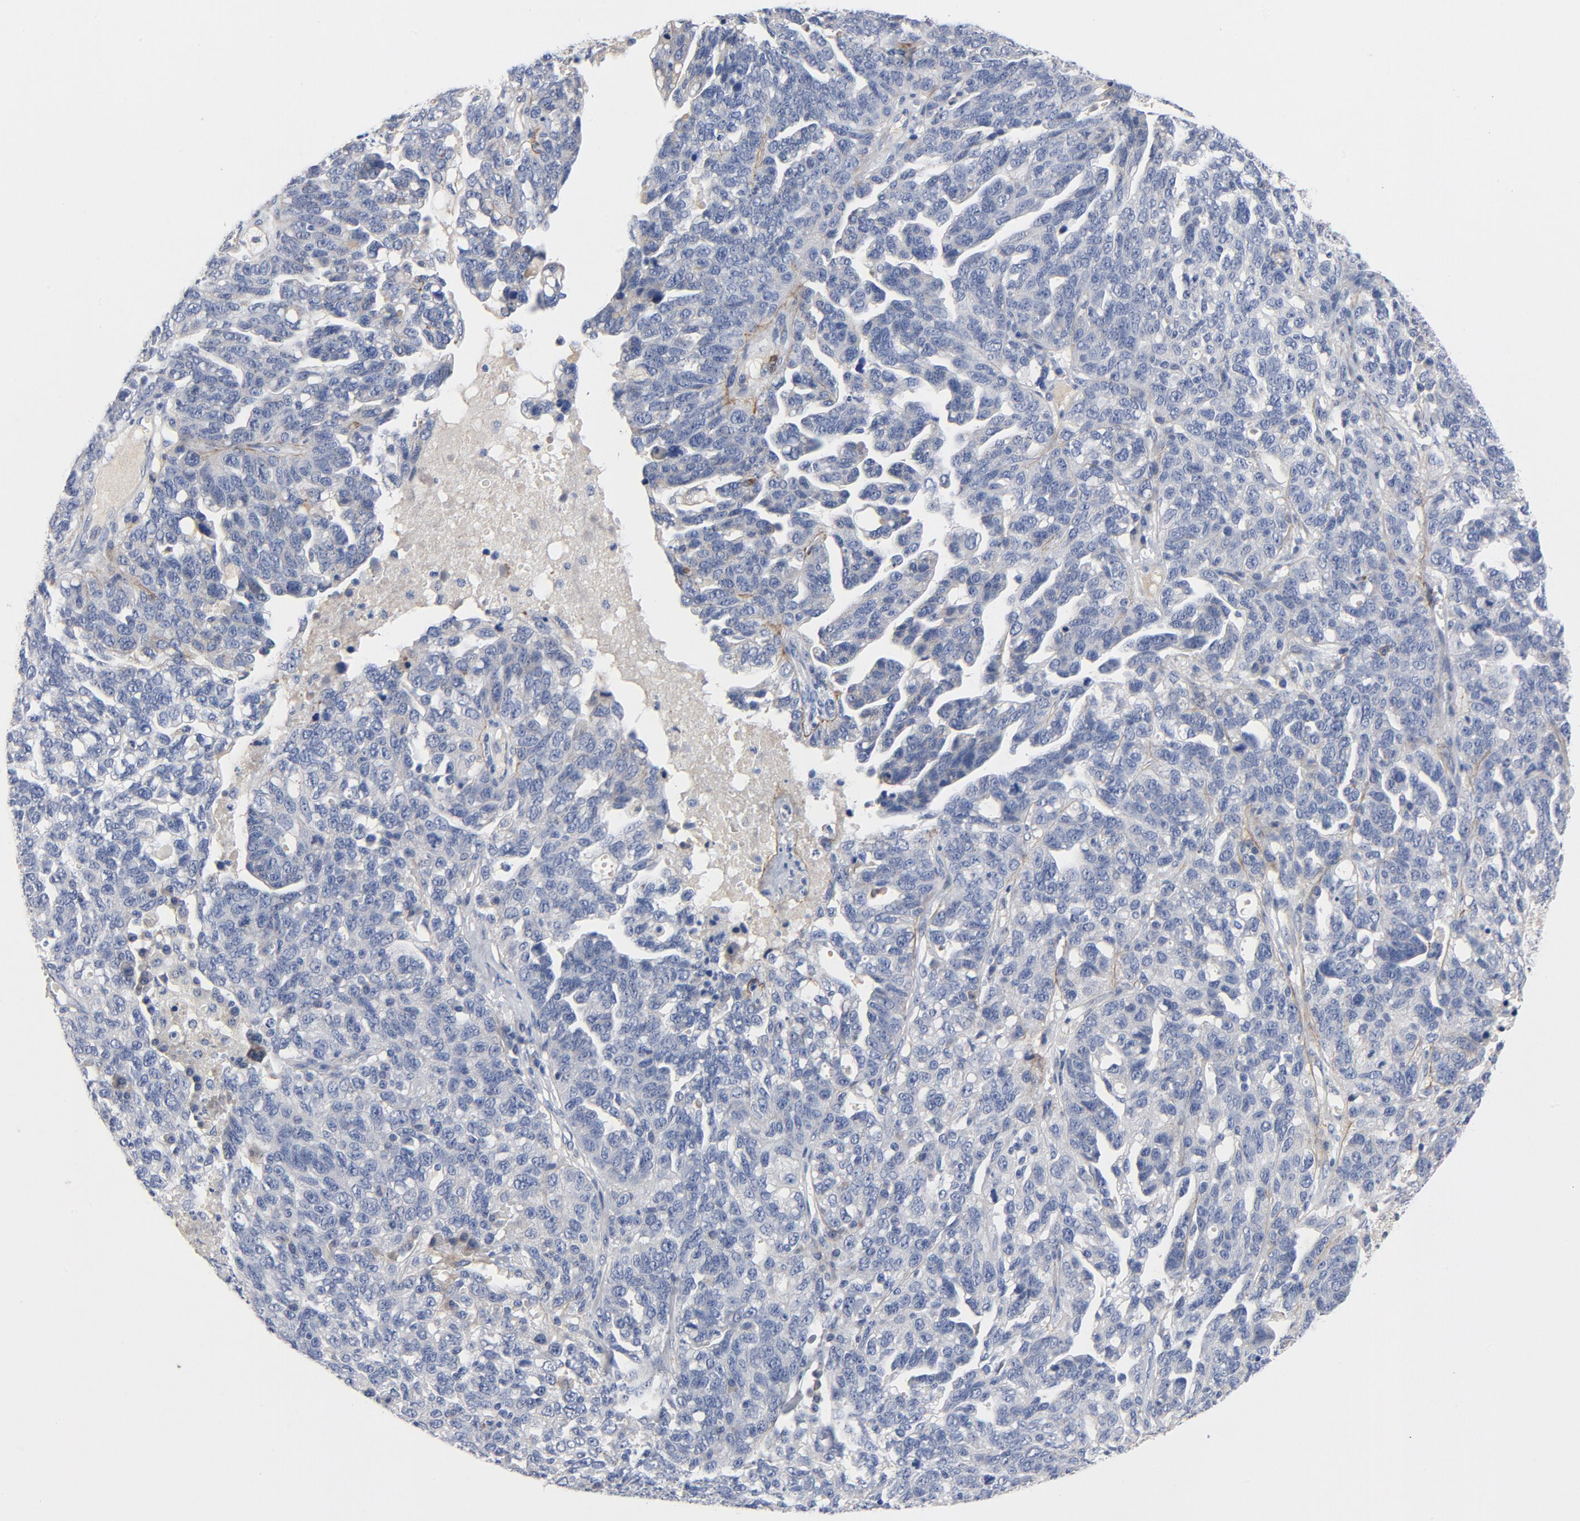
{"staining": {"intensity": "negative", "quantity": "none", "location": "none"}, "tissue": "ovarian cancer", "cell_type": "Tumor cells", "image_type": "cancer", "snomed": [{"axis": "morphology", "description": "Cystadenocarcinoma, serous, NOS"}, {"axis": "topography", "description": "Ovary"}], "caption": "Ovarian cancer (serous cystadenocarcinoma) was stained to show a protein in brown. There is no significant expression in tumor cells.", "gene": "LAMC1", "patient": {"sex": "female", "age": 71}}